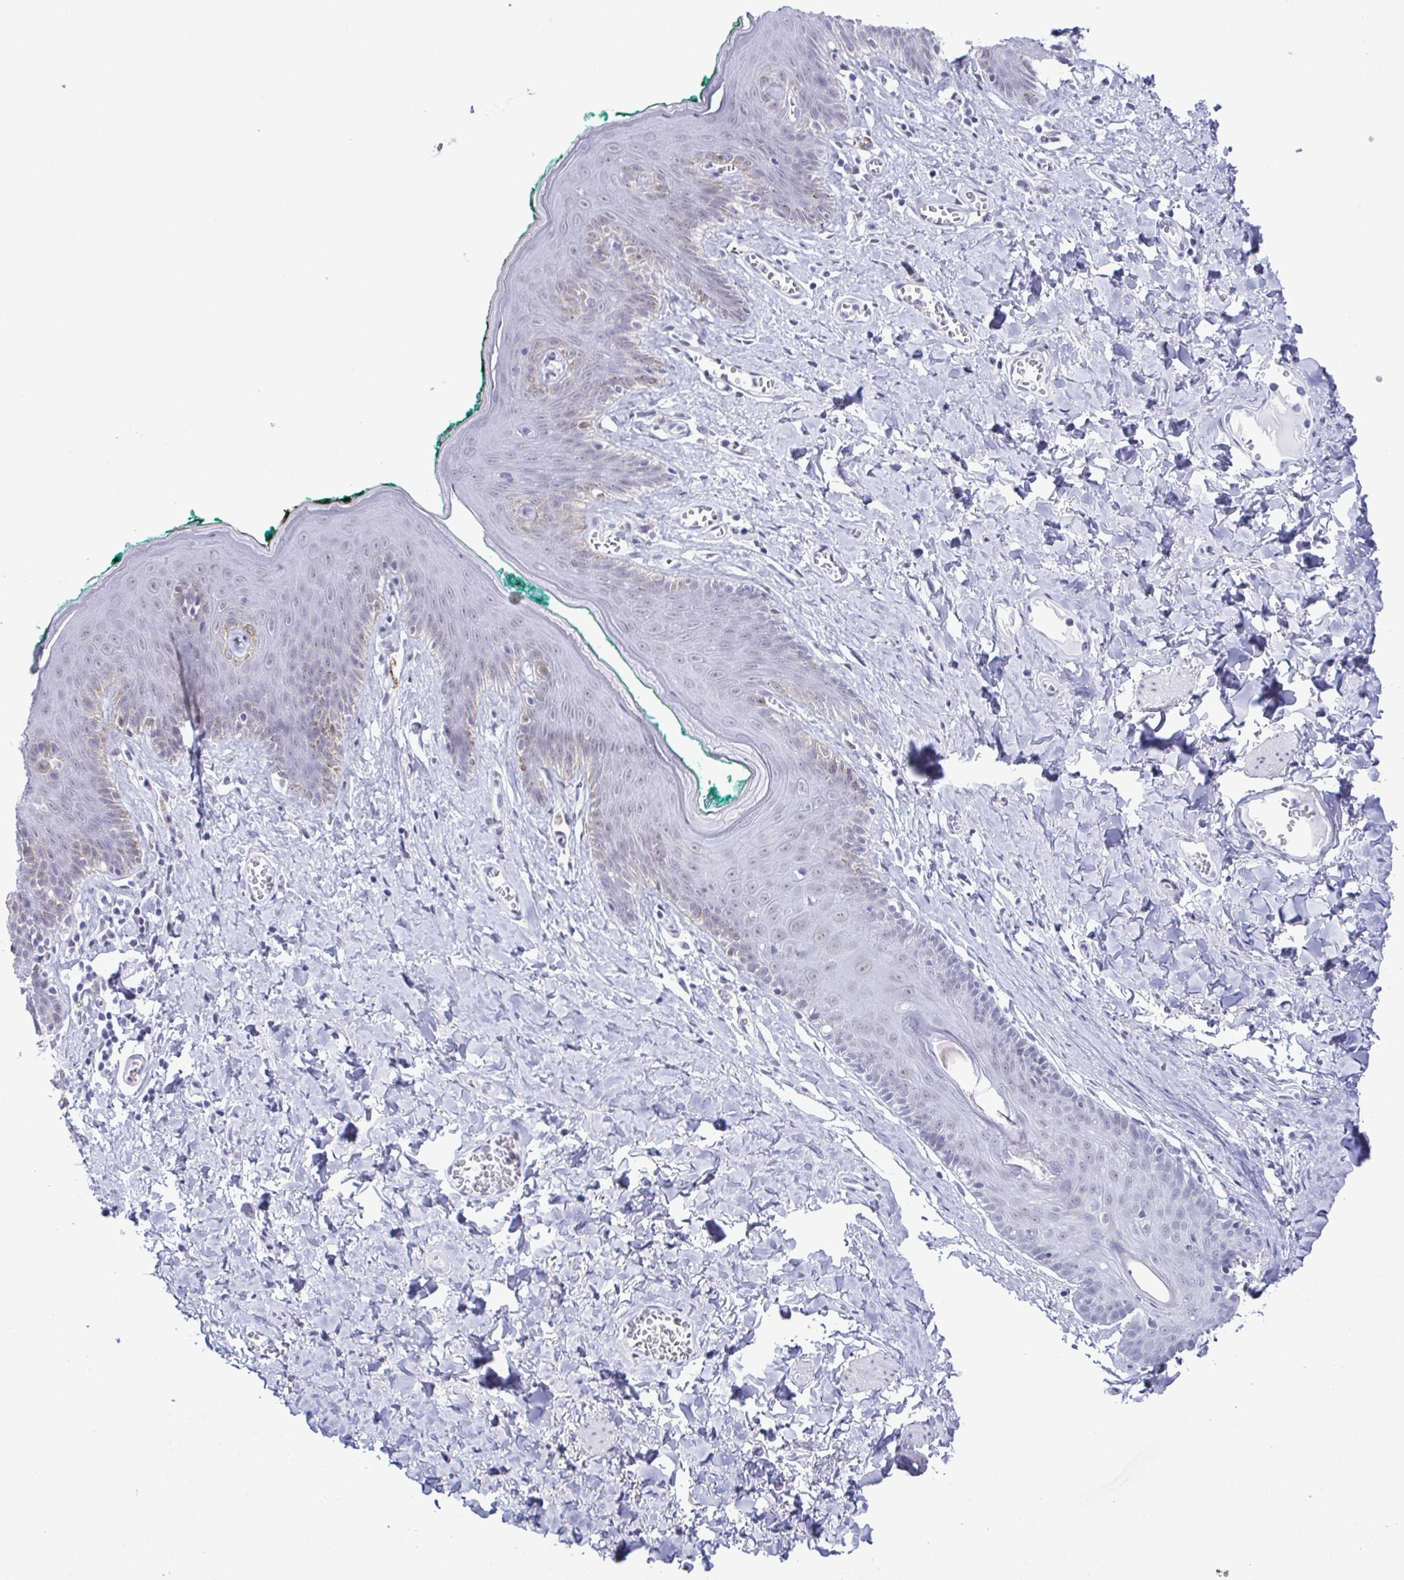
{"staining": {"intensity": "negative", "quantity": "none", "location": "none"}, "tissue": "skin", "cell_type": "Epidermal cells", "image_type": "normal", "snomed": [{"axis": "morphology", "description": "Normal tissue, NOS"}, {"axis": "topography", "description": "Vulva"}, {"axis": "topography", "description": "Peripheral nerve tissue"}], "caption": "A high-resolution image shows immunohistochemistry staining of benign skin, which displays no significant staining in epidermal cells.", "gene": "SUGP2", "patient": {"sex": "female", "age": 66}}